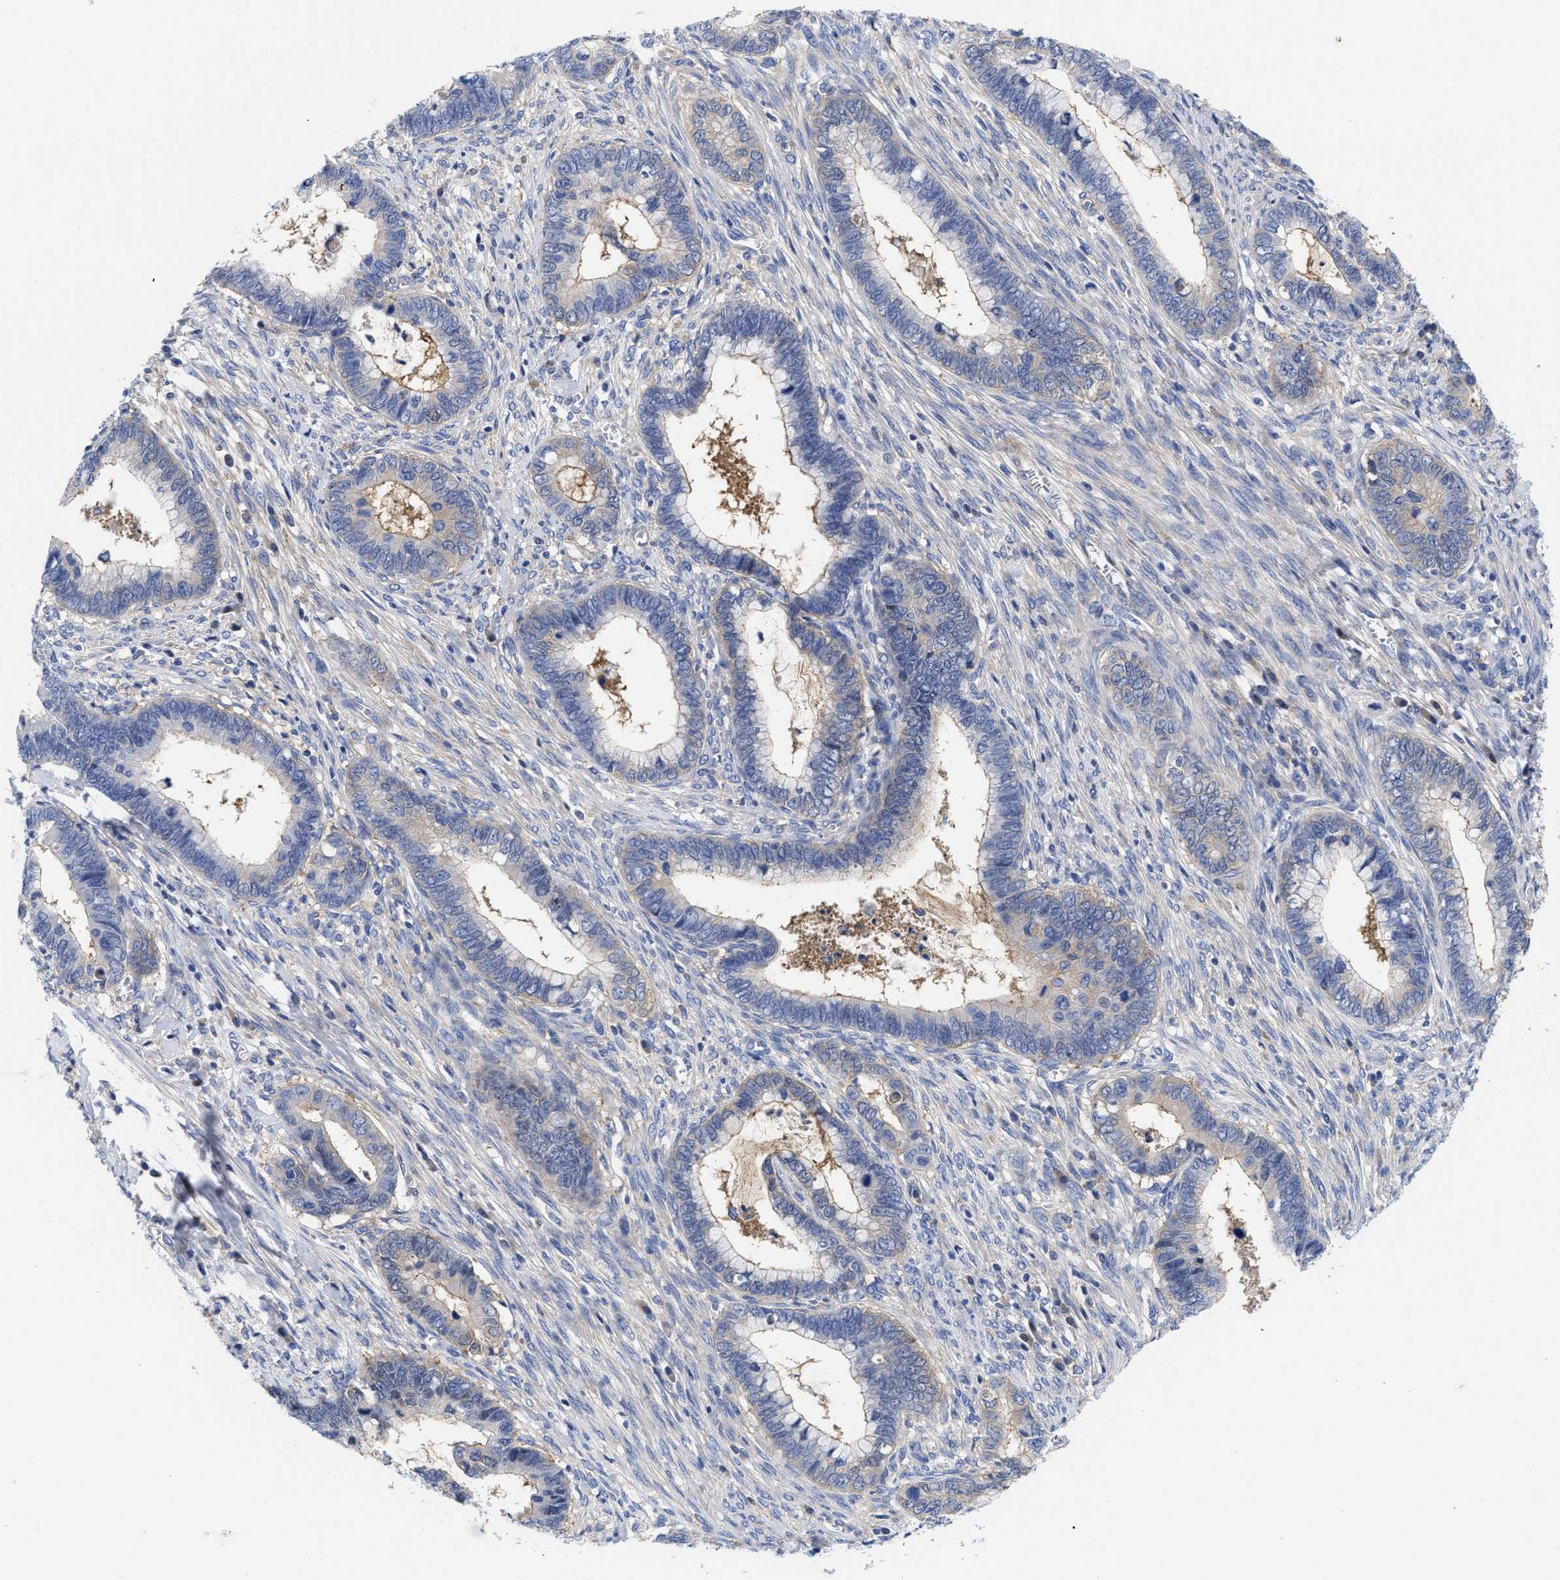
{"staining": {"intensity": "negative", "quantity": "none", "location": "none"}, "tissue": "cervical cancer", "cell_type": "Tumor cells", "image_type": "cancer", "snomed": [{"axis": "morphology", "description": "Adenocarcinoma, NOS"}, {"axis": "topography", "description": "Cervix"}], "caption": "Cervical adenocarcinoma was stained to show a protein in brown. There is no significant expression in tumor cells.", "gene": "RBKS", "patient": {"sex": "female", "age": 44}}